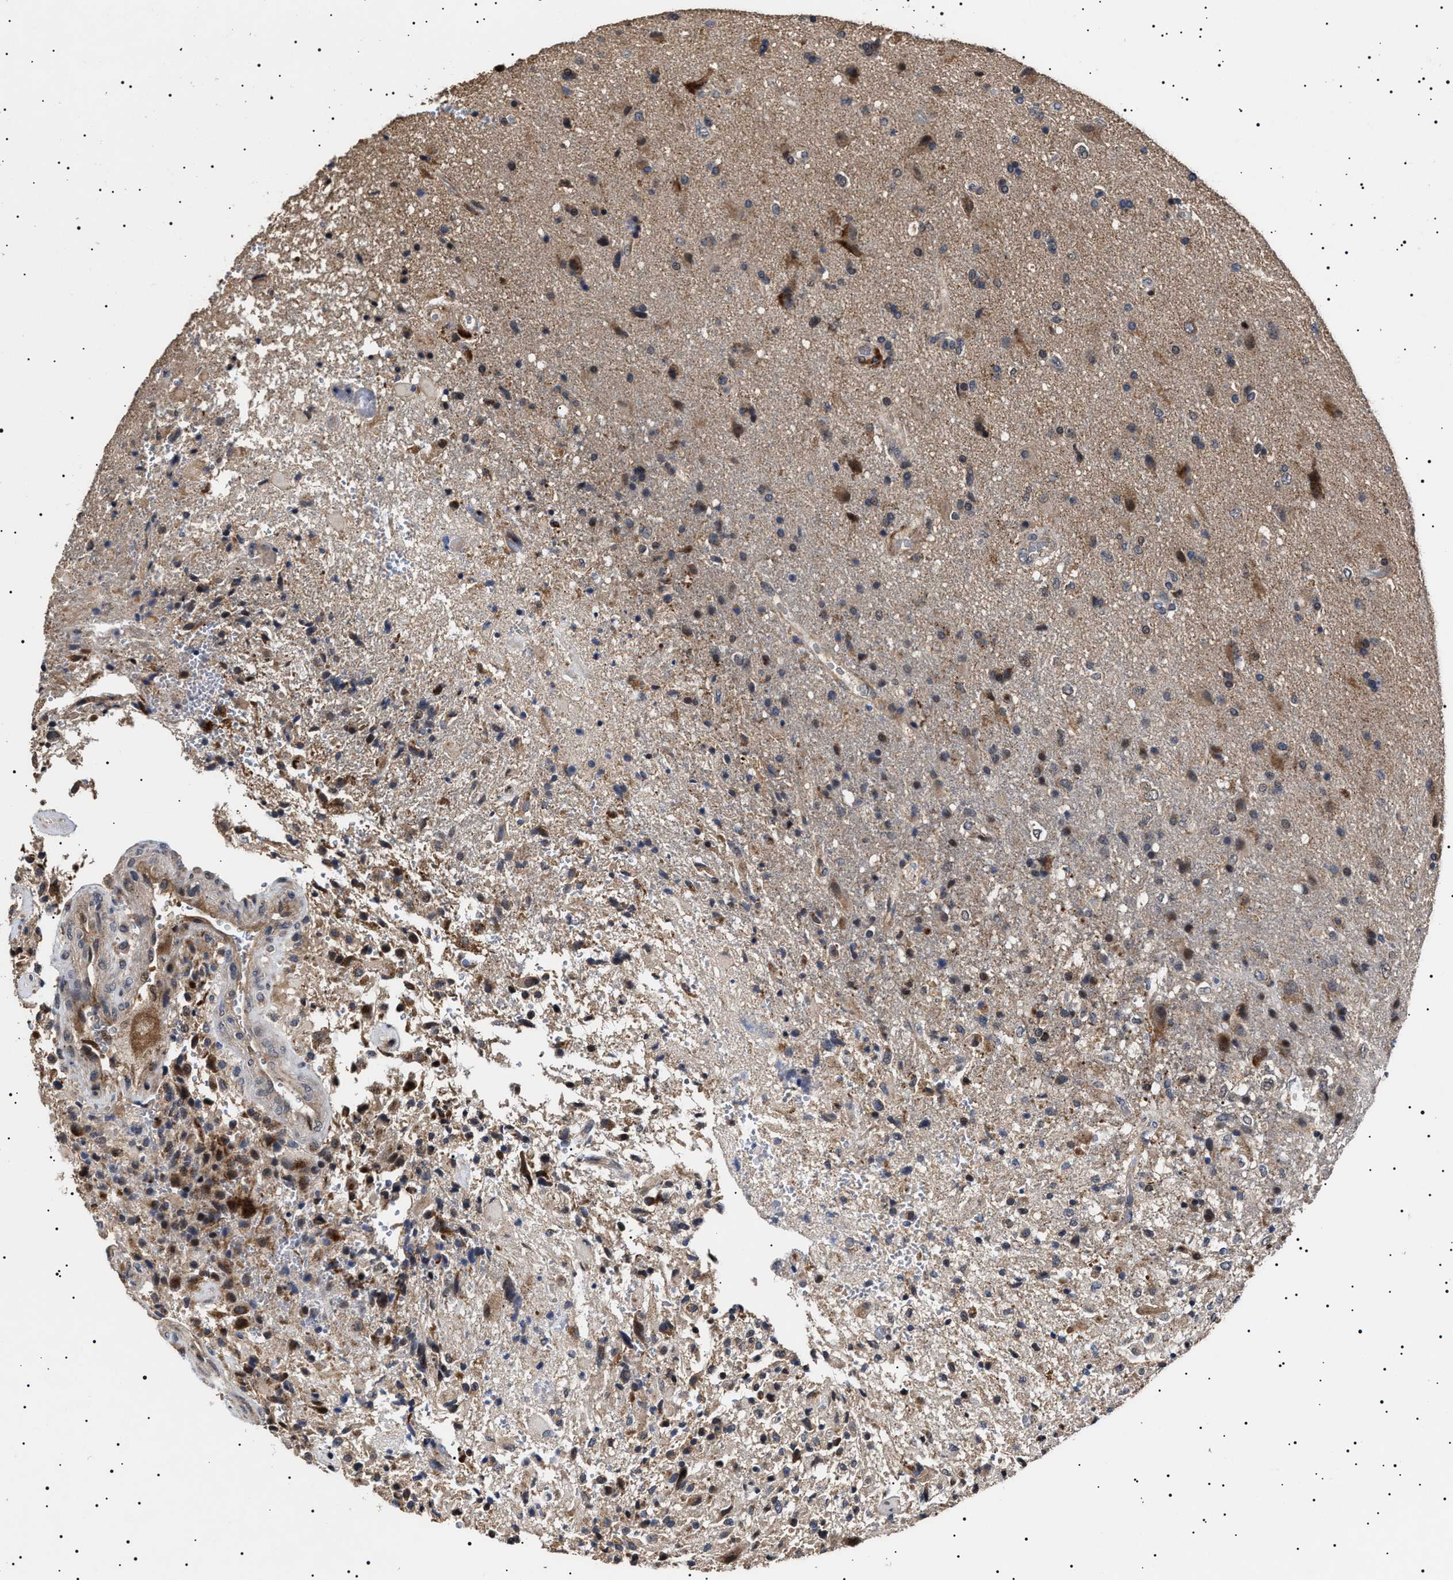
{"staining": {"intensity": "moderate", "quantity": "25%-75%", "location": "cytoplasmic/membranous"}, "tissue": "glioma", "cell_type": "Tumor cells", "image_type": "cancer", "snomed": [{"axis": "morphology", "description": "Glioma, malignant, High grade"}, {"axis": "topography", "description": "Brain"}], "caption": "Protein expression by immunohistochemistry exhibits moderate cytoplasmic/membranous staining in approximately 25%-75% of tumor cells in malignant high-grade glioma.", "gene": "RAB34", "patient": {"sex": "male", "age": 72}}